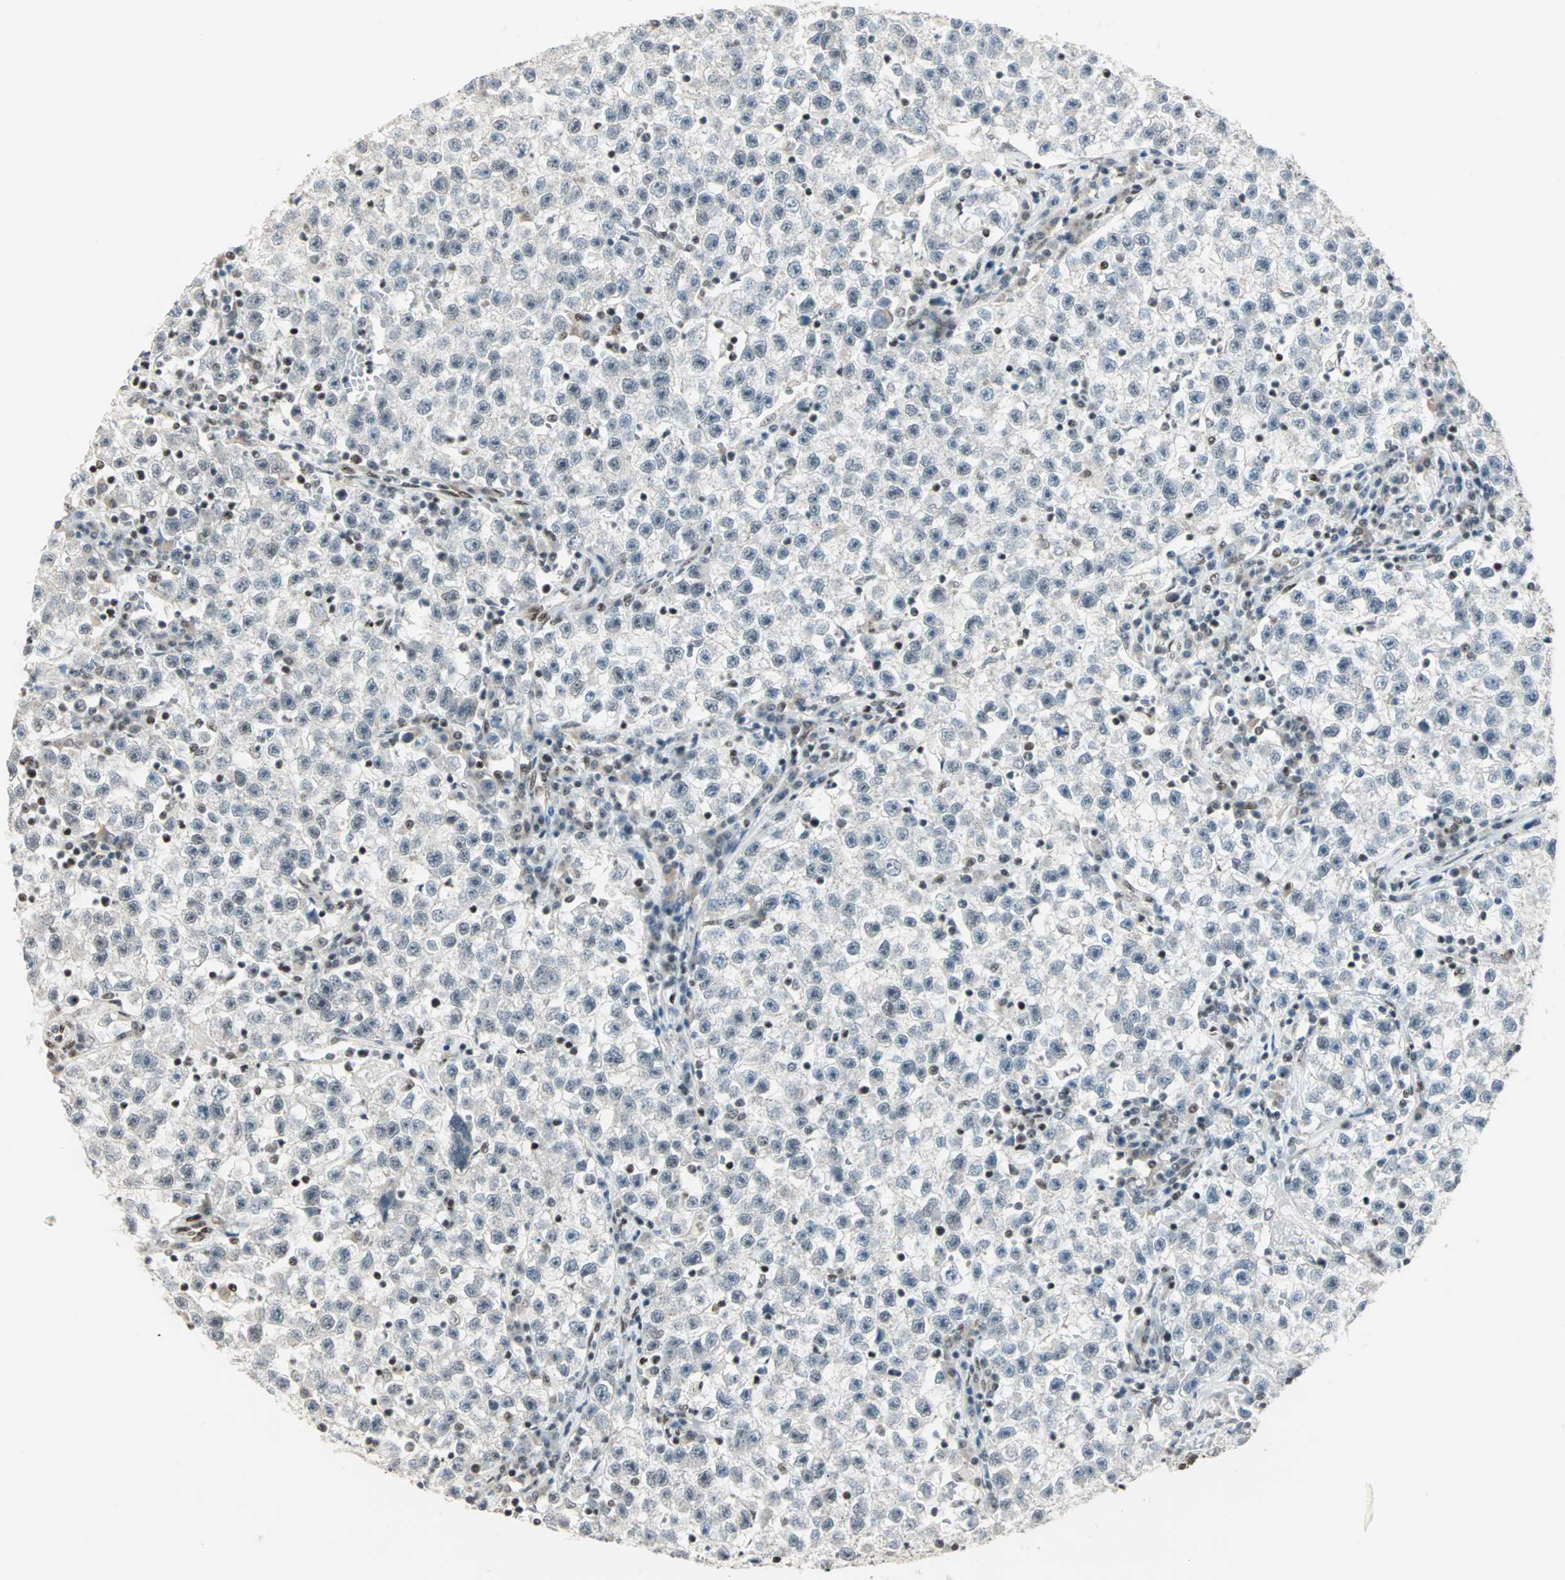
{"staining": {"intensity": "negative", "quantity": "none", "location": "none"}, "tissue": "testis cancer", "cell_type": "Tumor cells", "image_type": "cancer", "snomed": [{"axis": "morphology", "description": "Seminoma, NOS"}, {"axis": "topography", "description": "Testis"}], "caption": "The histopathology image shows no staining of tumor cells in seminoma (testis).", "gene": "BLM", "patient": {"sex": "male", "age": 22}}